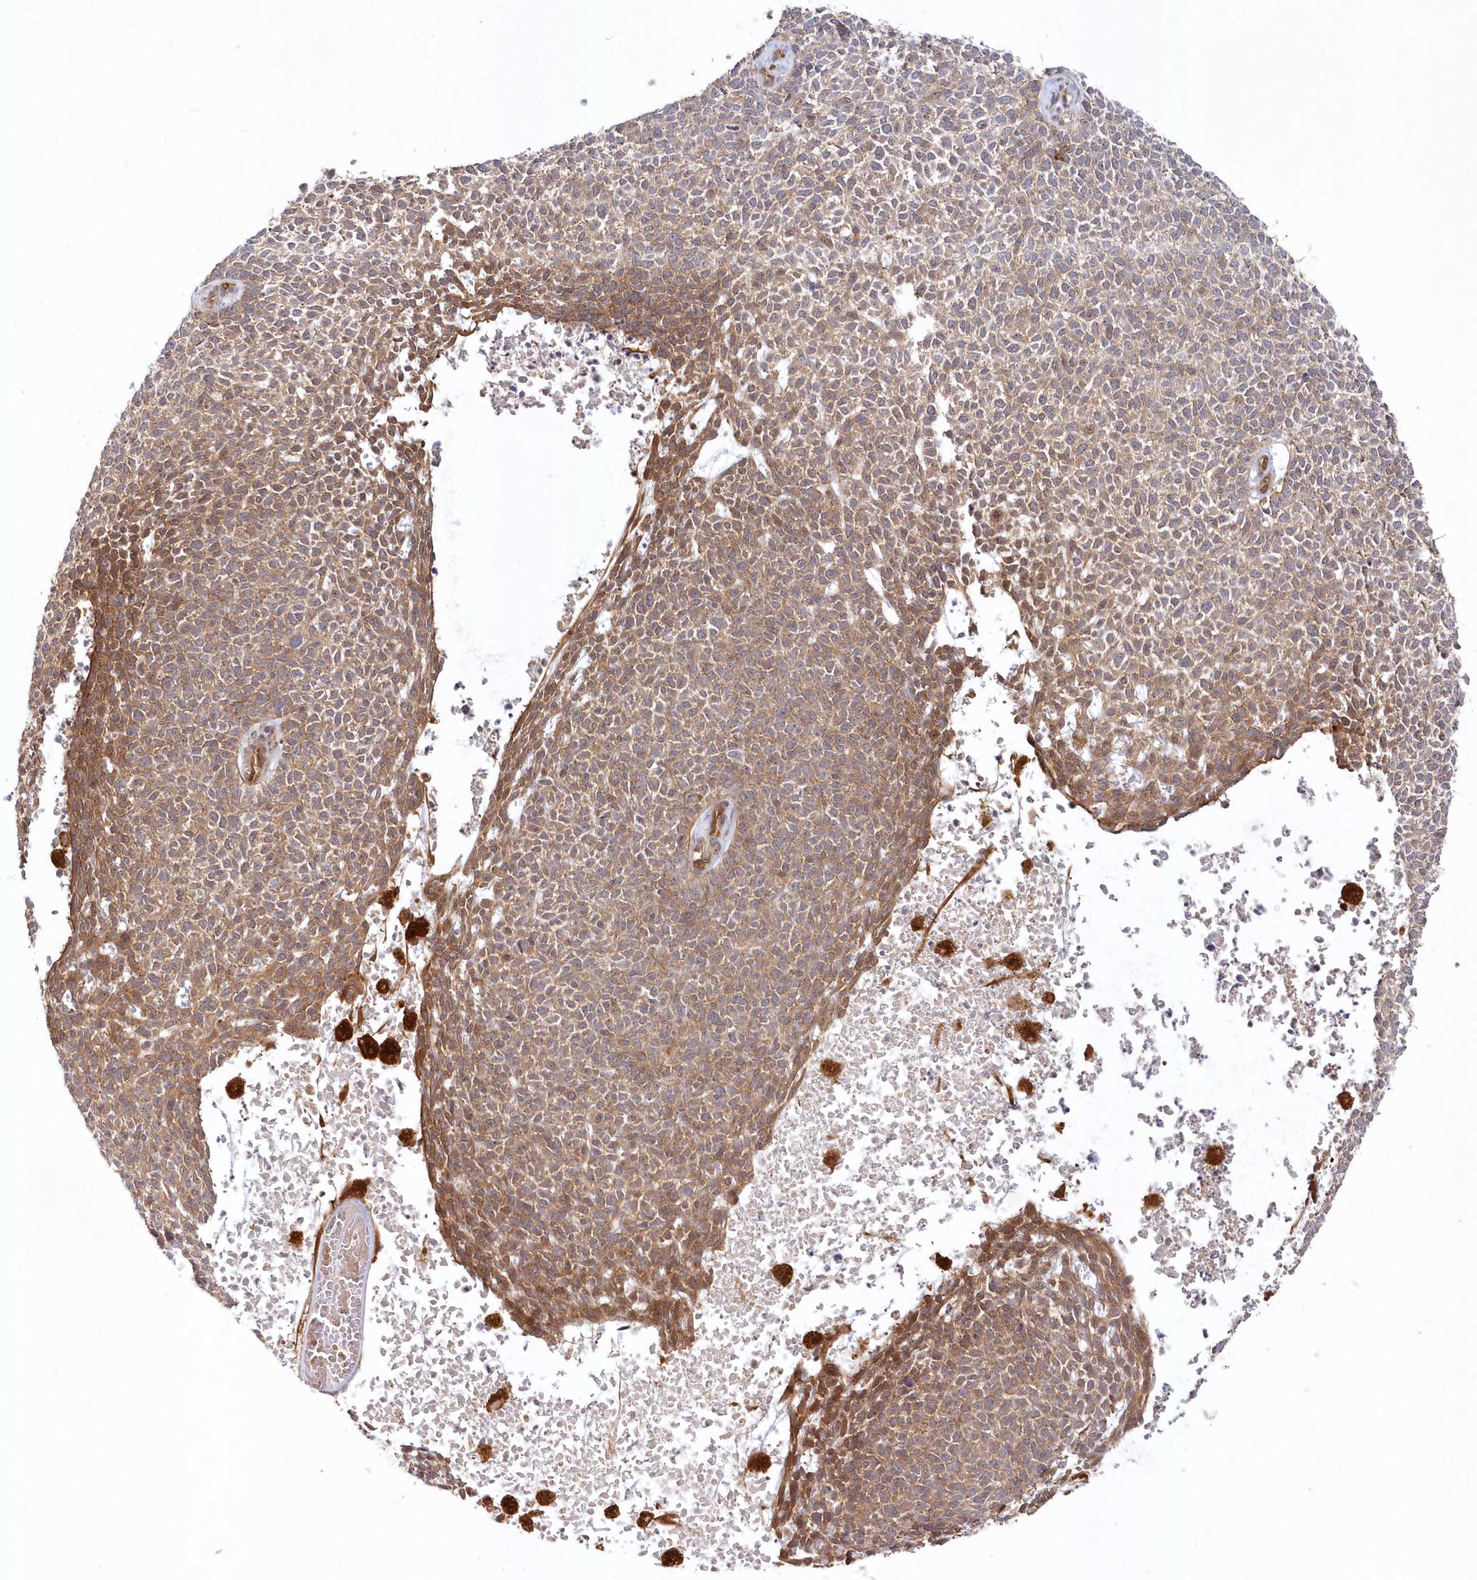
{"staining": {"intensity": "moderate", "quantity": "25%-75%", "location": "cytoplasmic/membranous"}, "tissue": "skin cancer", "cell_type": "Tumor cells", "image_type": "cancer", "snomed": [{"axis": "morphology", "description": "Basal cell carcinoma"}, {"axis": "topography", "description": "Skin"}], "caption": "Brown immunohistochemical staining in skin cancer demonstrates moderate cytoplasmic/membranous staining in about 25%-75% of tumor cells.", "gene": "GBE1", "patient": {"sex": "female", "age": 84}}